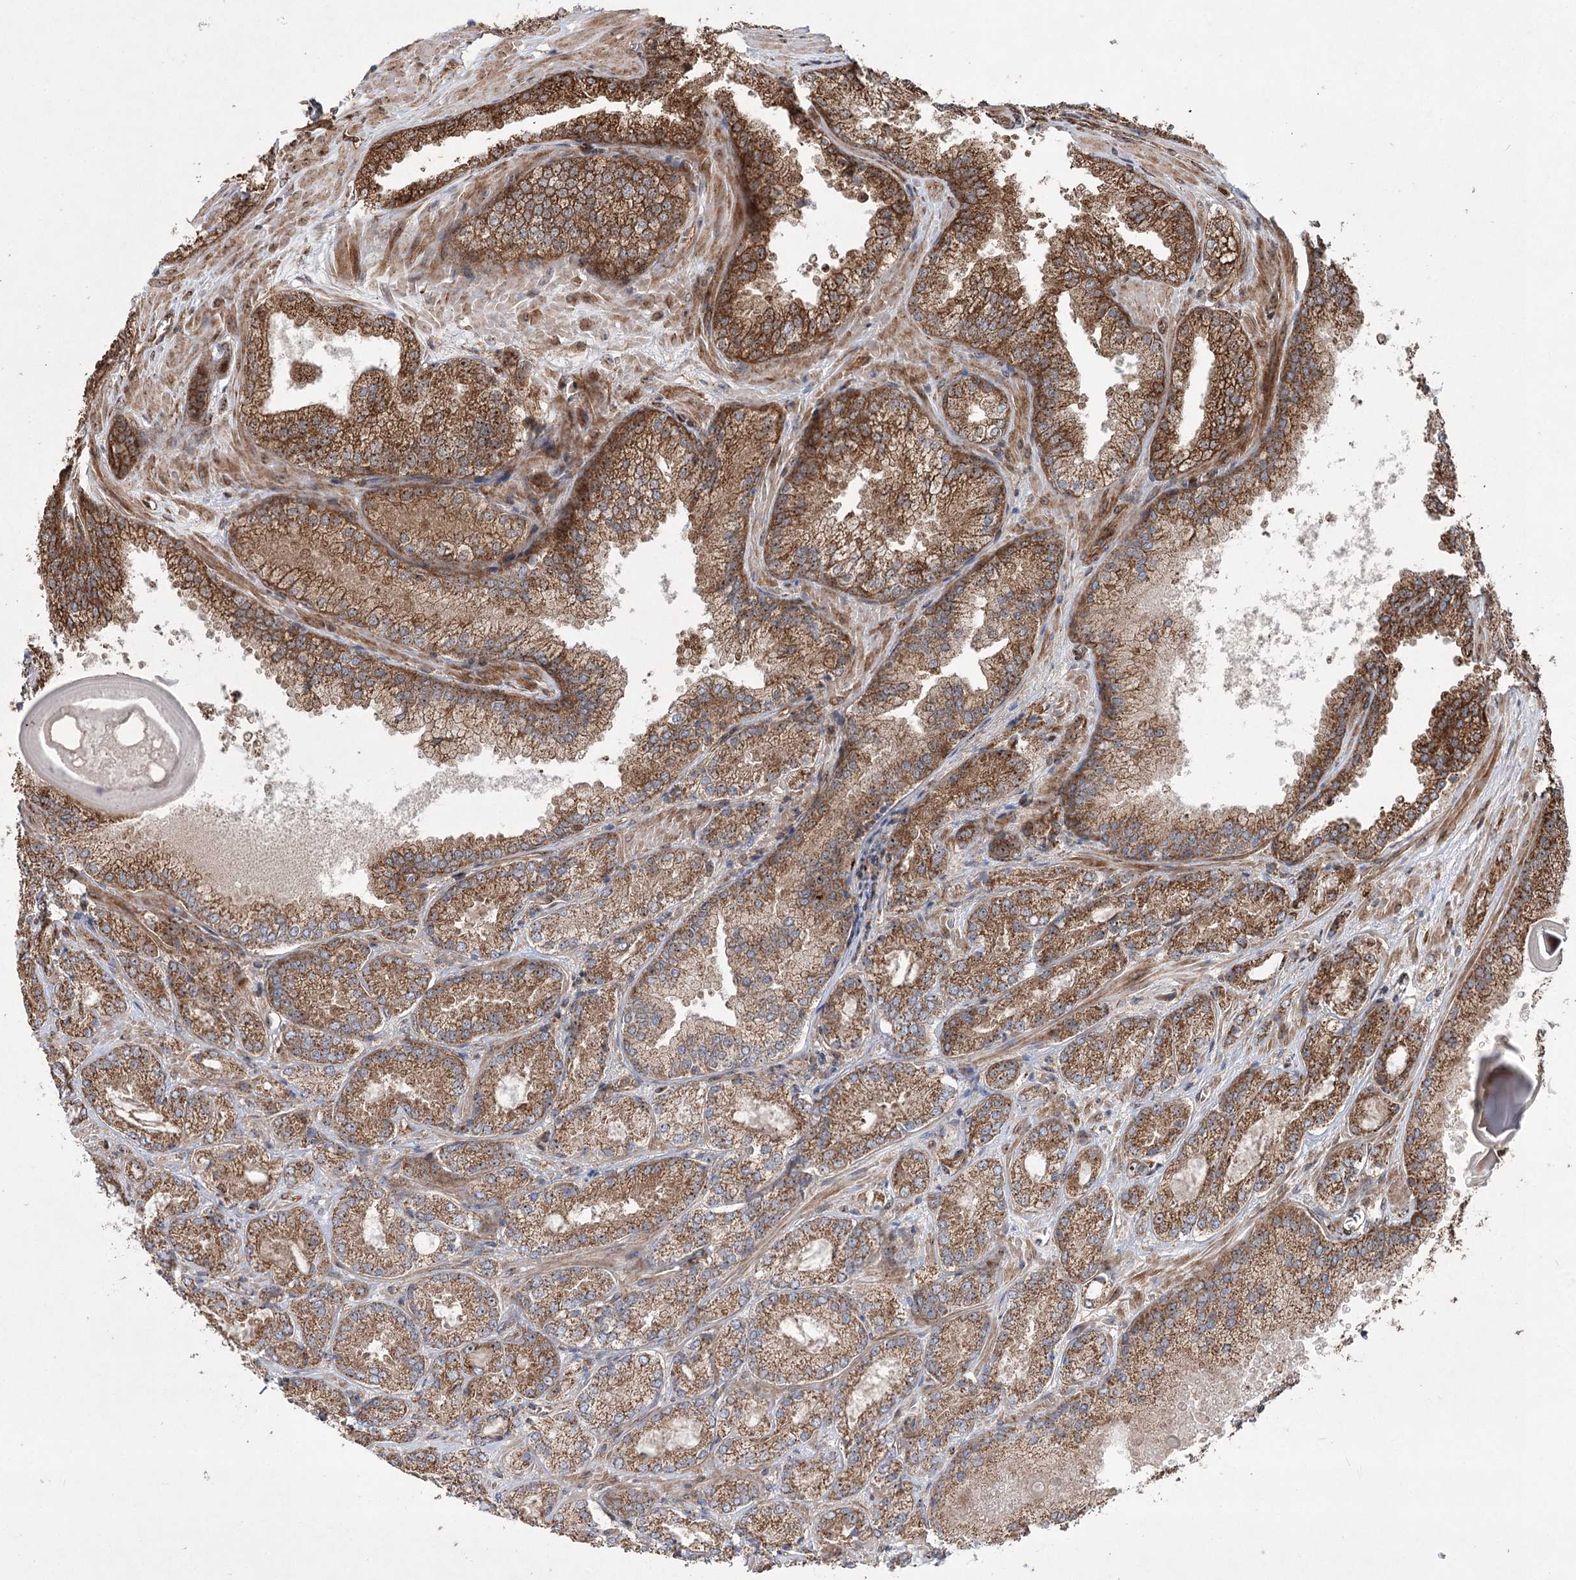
{"staining": {"intensity": "moderate", "quantity": ">75%", "location": "cytoplasmic/membranous"}, "tissue": "prostate cancer", "cell_type": "Tumor cells", "image_type": "cancer", "snomed": [{"axis": "morphology", "description": "Adenocarcinoma, Low grade"}, {"axis": "topography", "description": "Prostate"}], "caption": "Immunohistochemistry image of neoplastic tissue: human prostate cancer stained using immunohistochemistry (IHC) exhibits medium levels of moderate protein expression localized specifically in the cytoplasmic/membranous of tumor cells, appearing as a cytoplasmic/membranous brown color.", "gene": "SERINC5", "patient": {"sex": "male", "age": 74}}